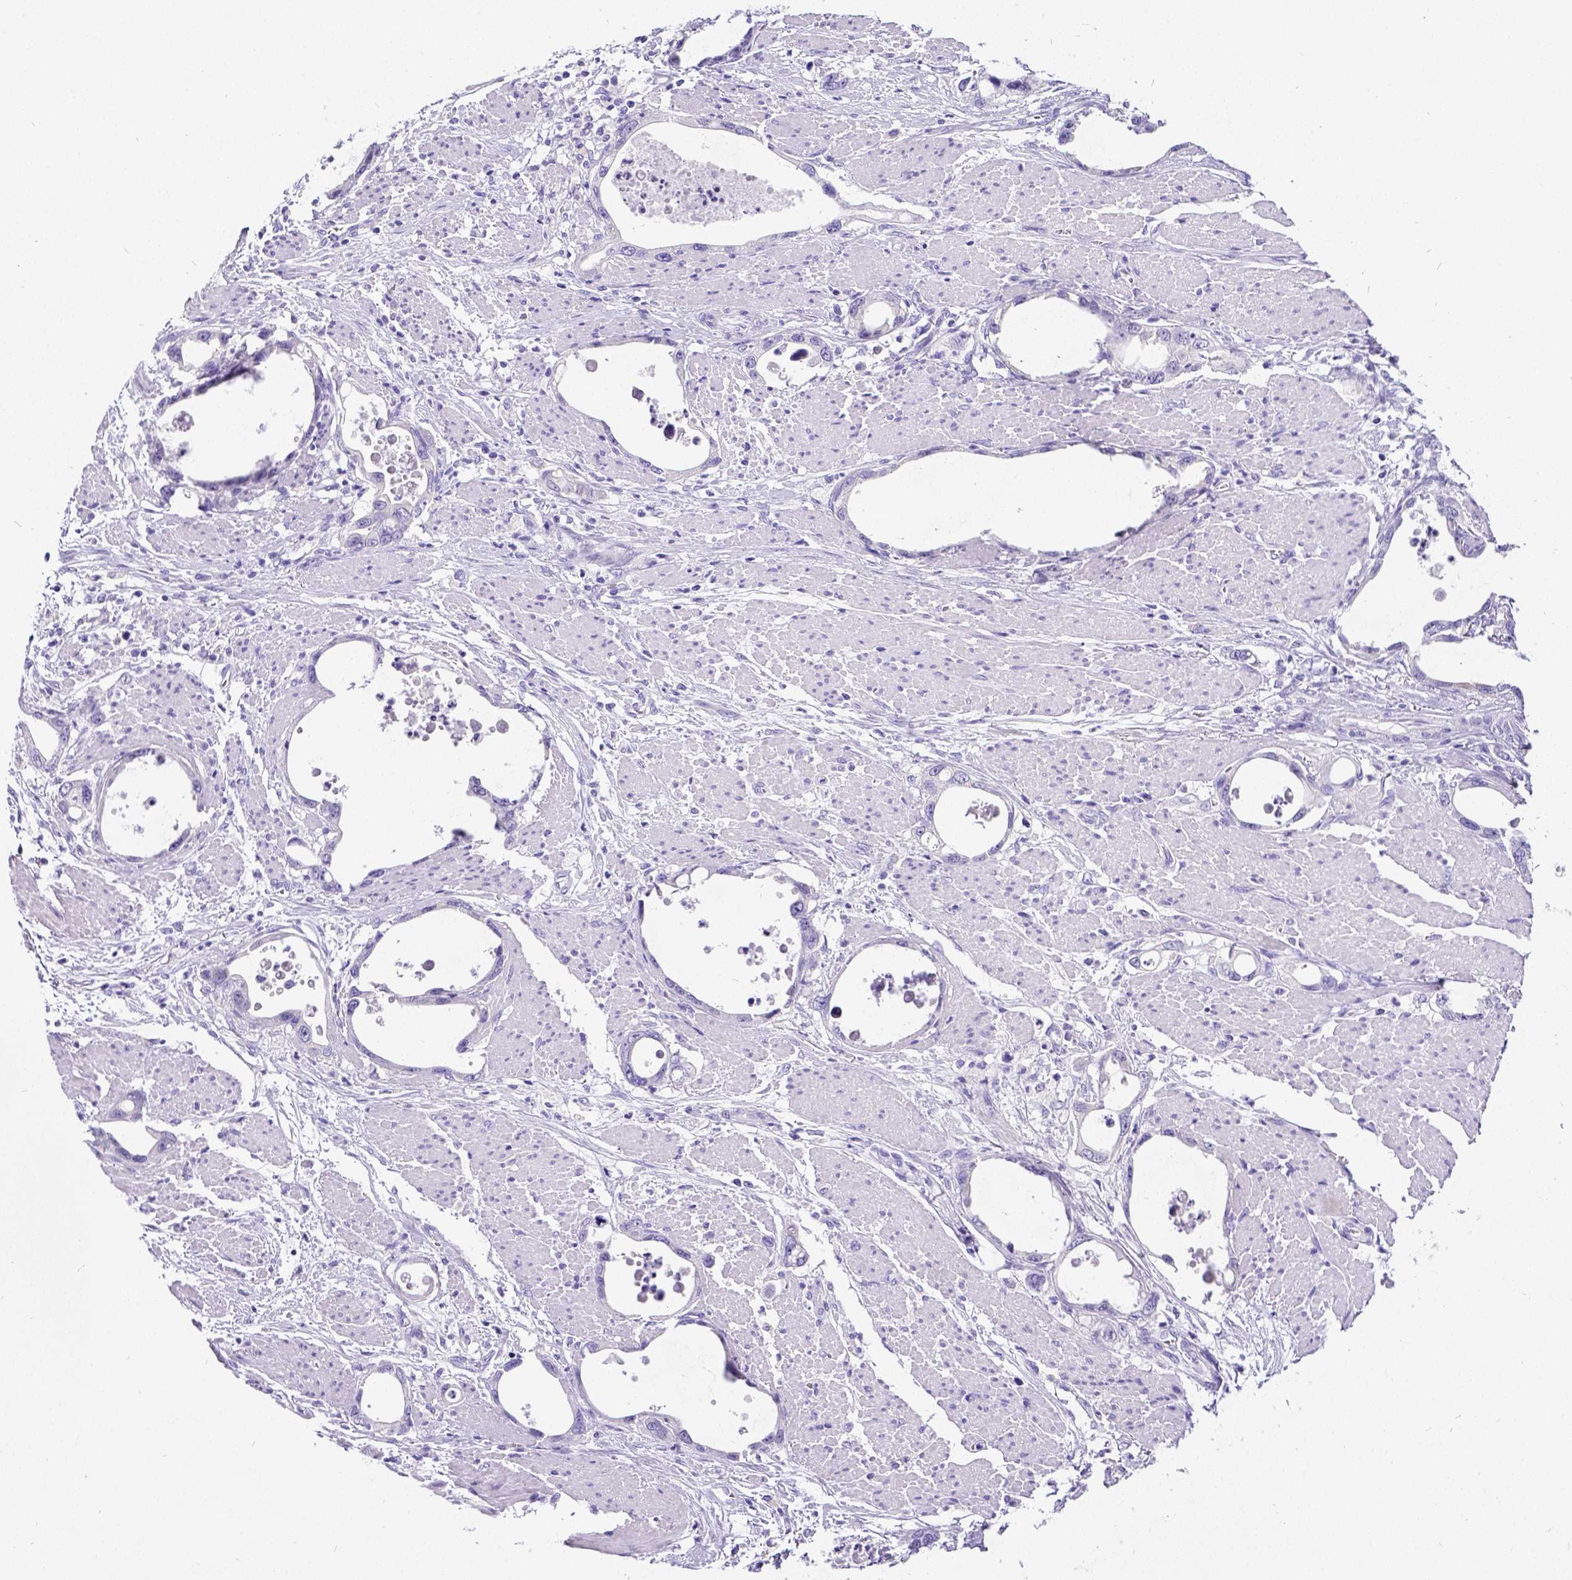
{"staining": {"intensity": "negative", "quantity": "none", "location": "none"}, "tissue": "stomach cancer", "cell_type": "Tumor cells", "image_type": "cancer", "snomed": [{"axis": "morphology", "description": "Adenocarcinoma, NOS"}, {"axis": "topography", "description": "Stomach, upper"}], "caption": "Immunohistochemical staining of stomach cancer demonstrates no significant positivity in tumor cells.", "gene": "SATB2", "patient": {"sex": "male", "age": 74}}